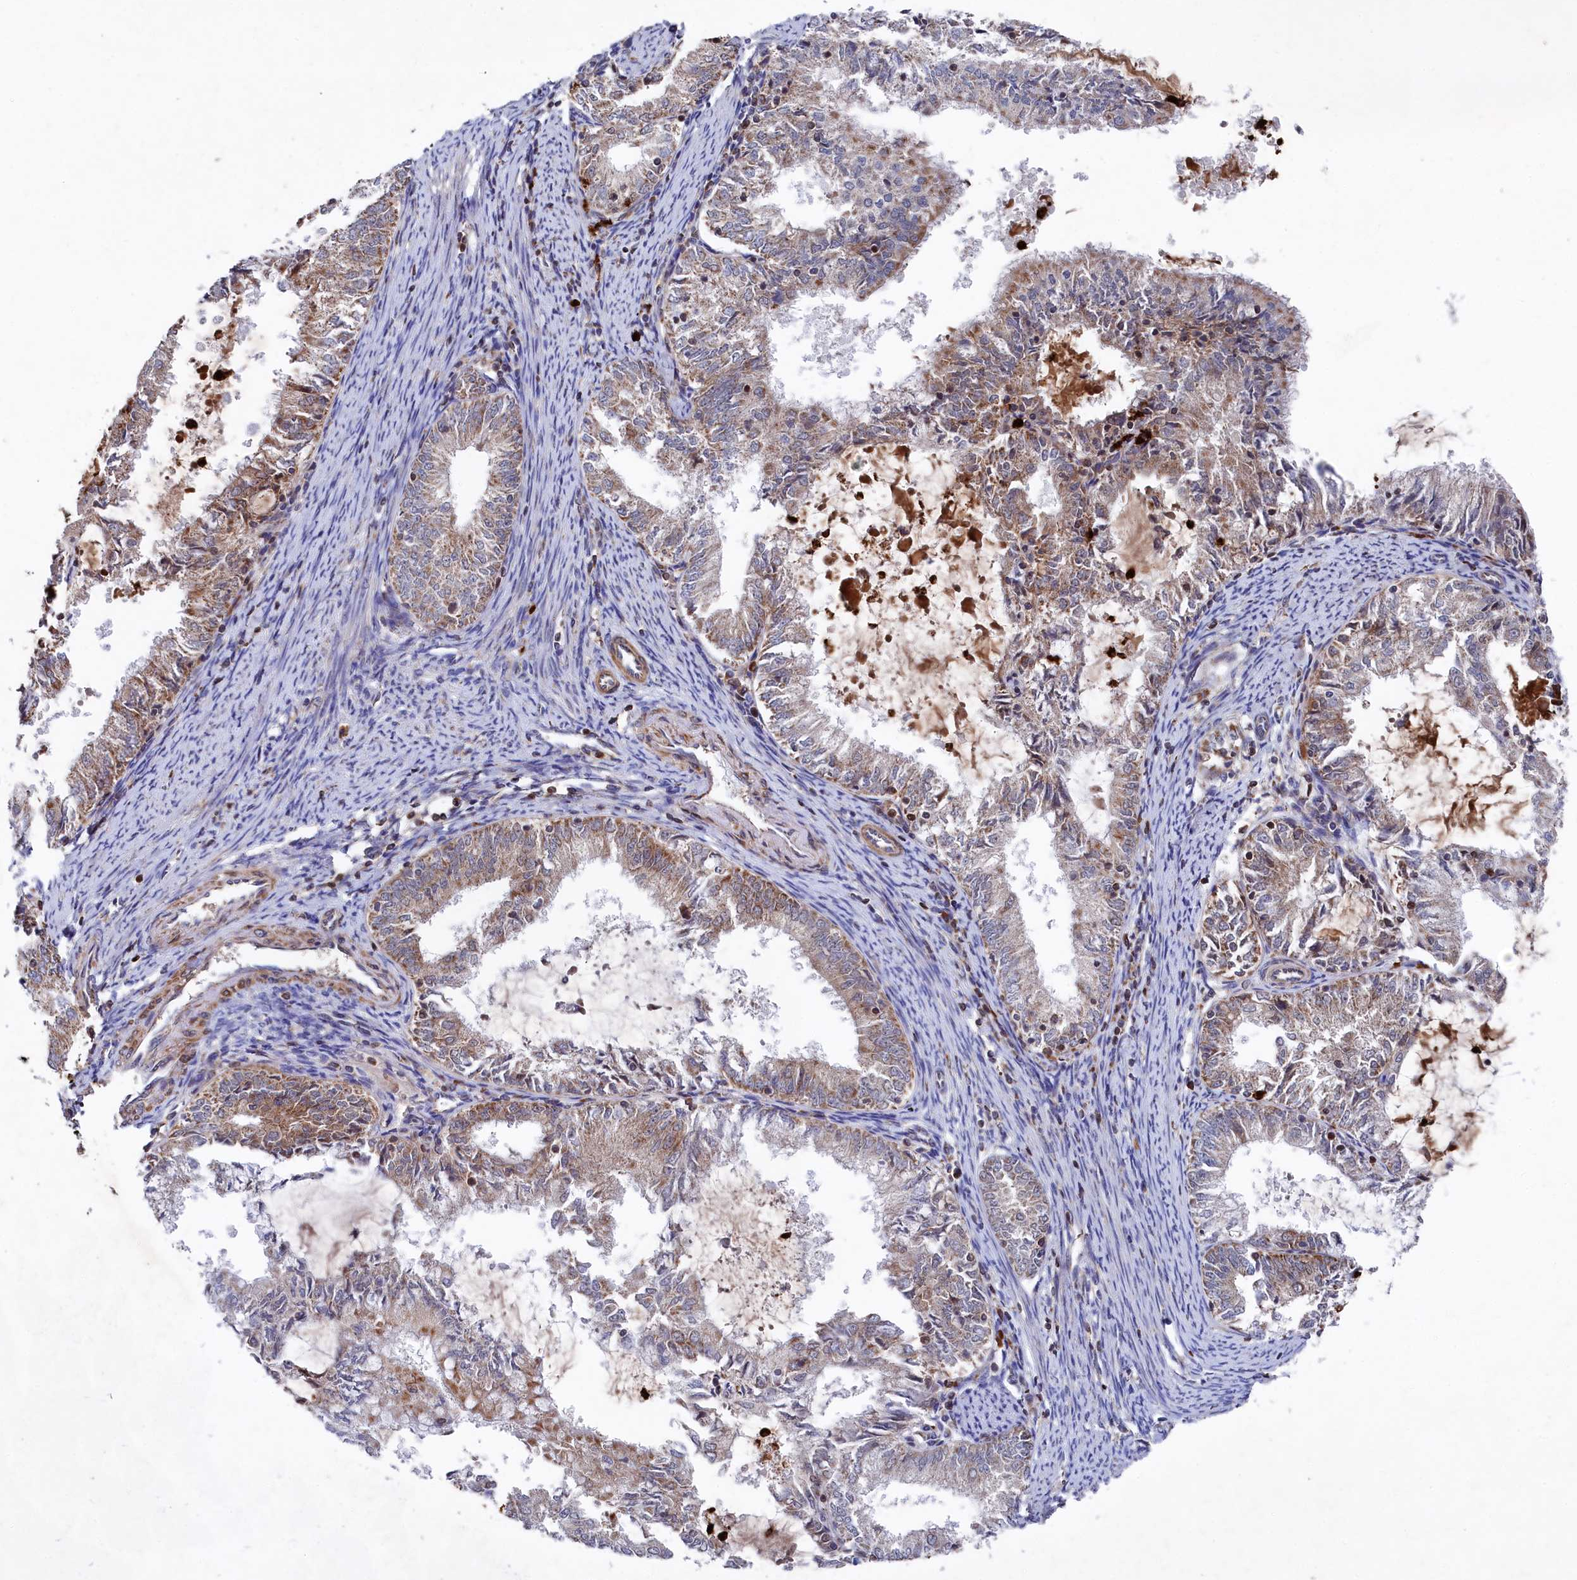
{"staining": {"intensity": "moderate", "quantity": "25%-75%", "location": "cytoplasmic/membranous"}, "tissue": "endometrial cancer", "cell_type": "Tumor cells", "image_type": "cancer", "snomed": [{"axis": "morphology", "description": "Adenocarcinoma, NOS"}, {"axis": "topography", "description": "Endometrium"}], "caption": "This image displays immunohistochemistry (IHC) staining of human endometrial cancer (adenocarcinoma), with medium moderate cytoplasmic/membranous positivity in approximately 25%-75% of tumor cells.", "gene": "CHCHD1", "patient": {"sex": "female", "age": 57}}